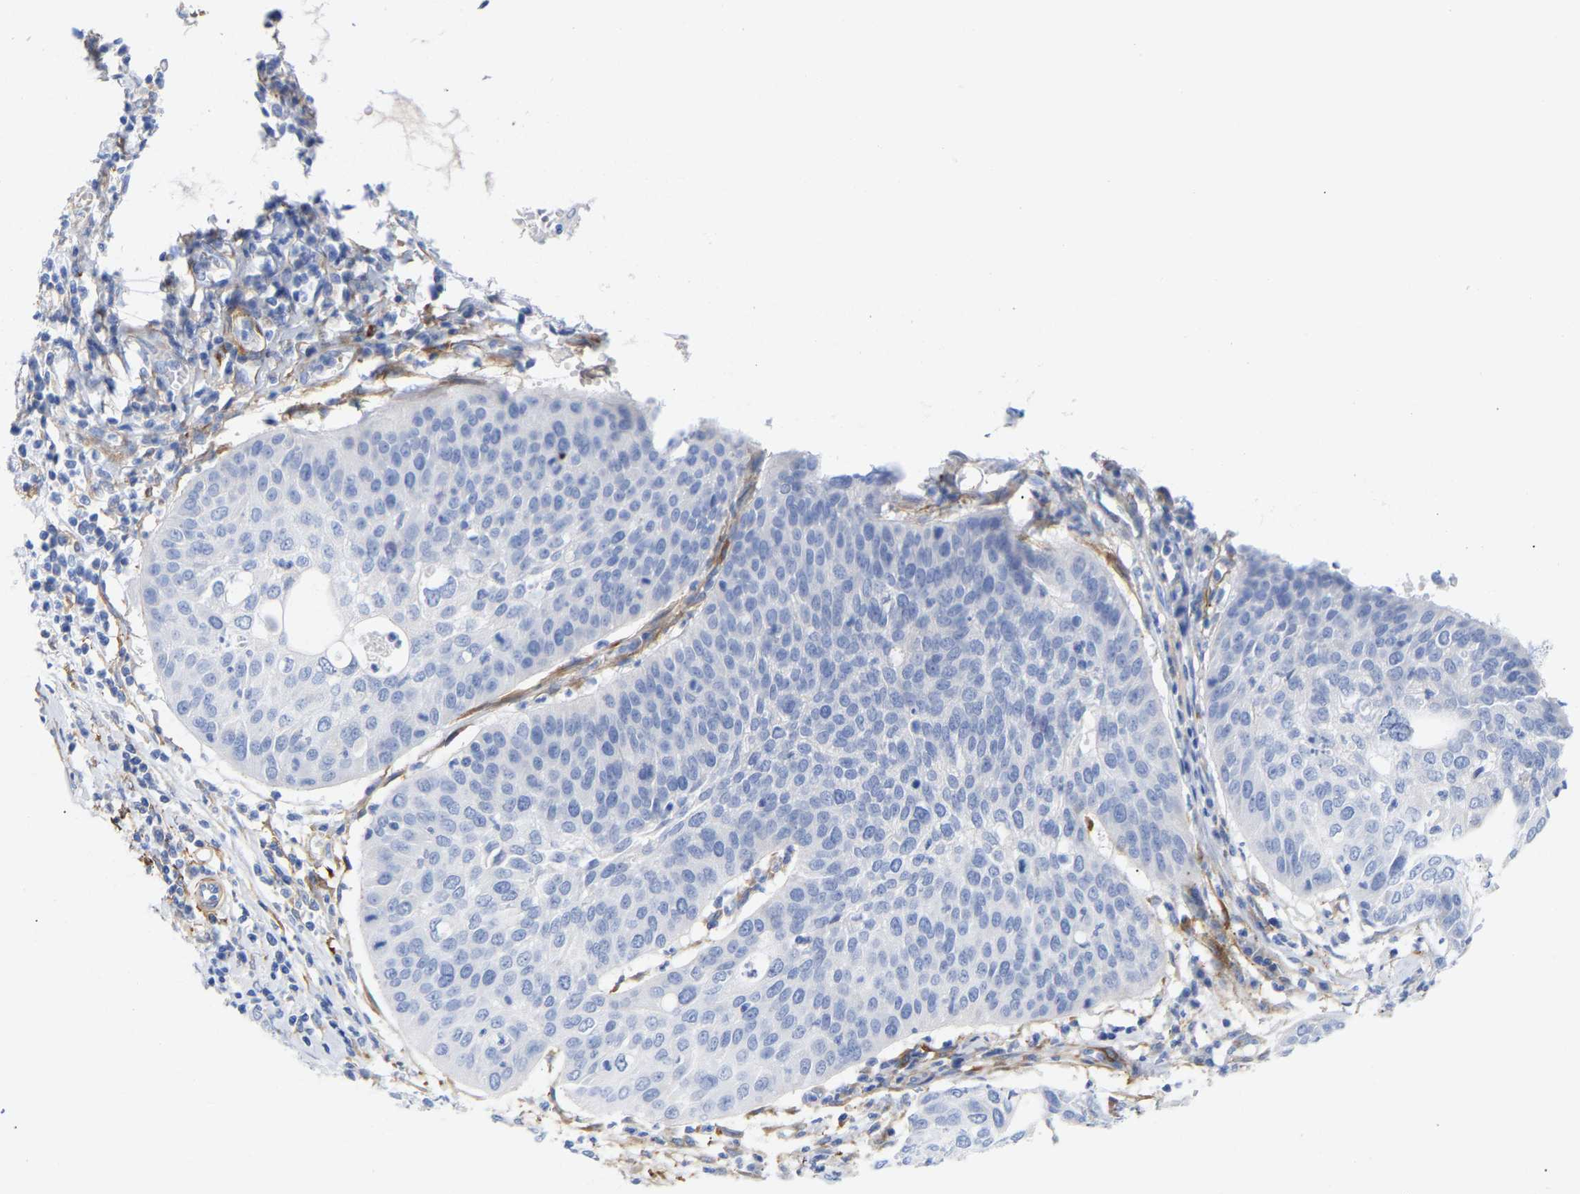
{"staining": {"intensity": "negative", "quantity": "none", "location": "none"}, "tissue": "cervical cancer", "cell_type": "Tumor cells", "image_type": "cancer", "snomed": [{"axis": "morphology", "description": "Normal tissue, NOS"}, {"axis": "morphology", "description": "Squamous cell carcinoma, NOS"}, {"axis": "topography", "description": "Cervix"}], "caption": "Protein analysis of cervical cancer (squamous cell carcinoma) reveals no significant staining in tumor cells.", "gene": "AMPH", "patient": {"sex": "female", "age": 39}}